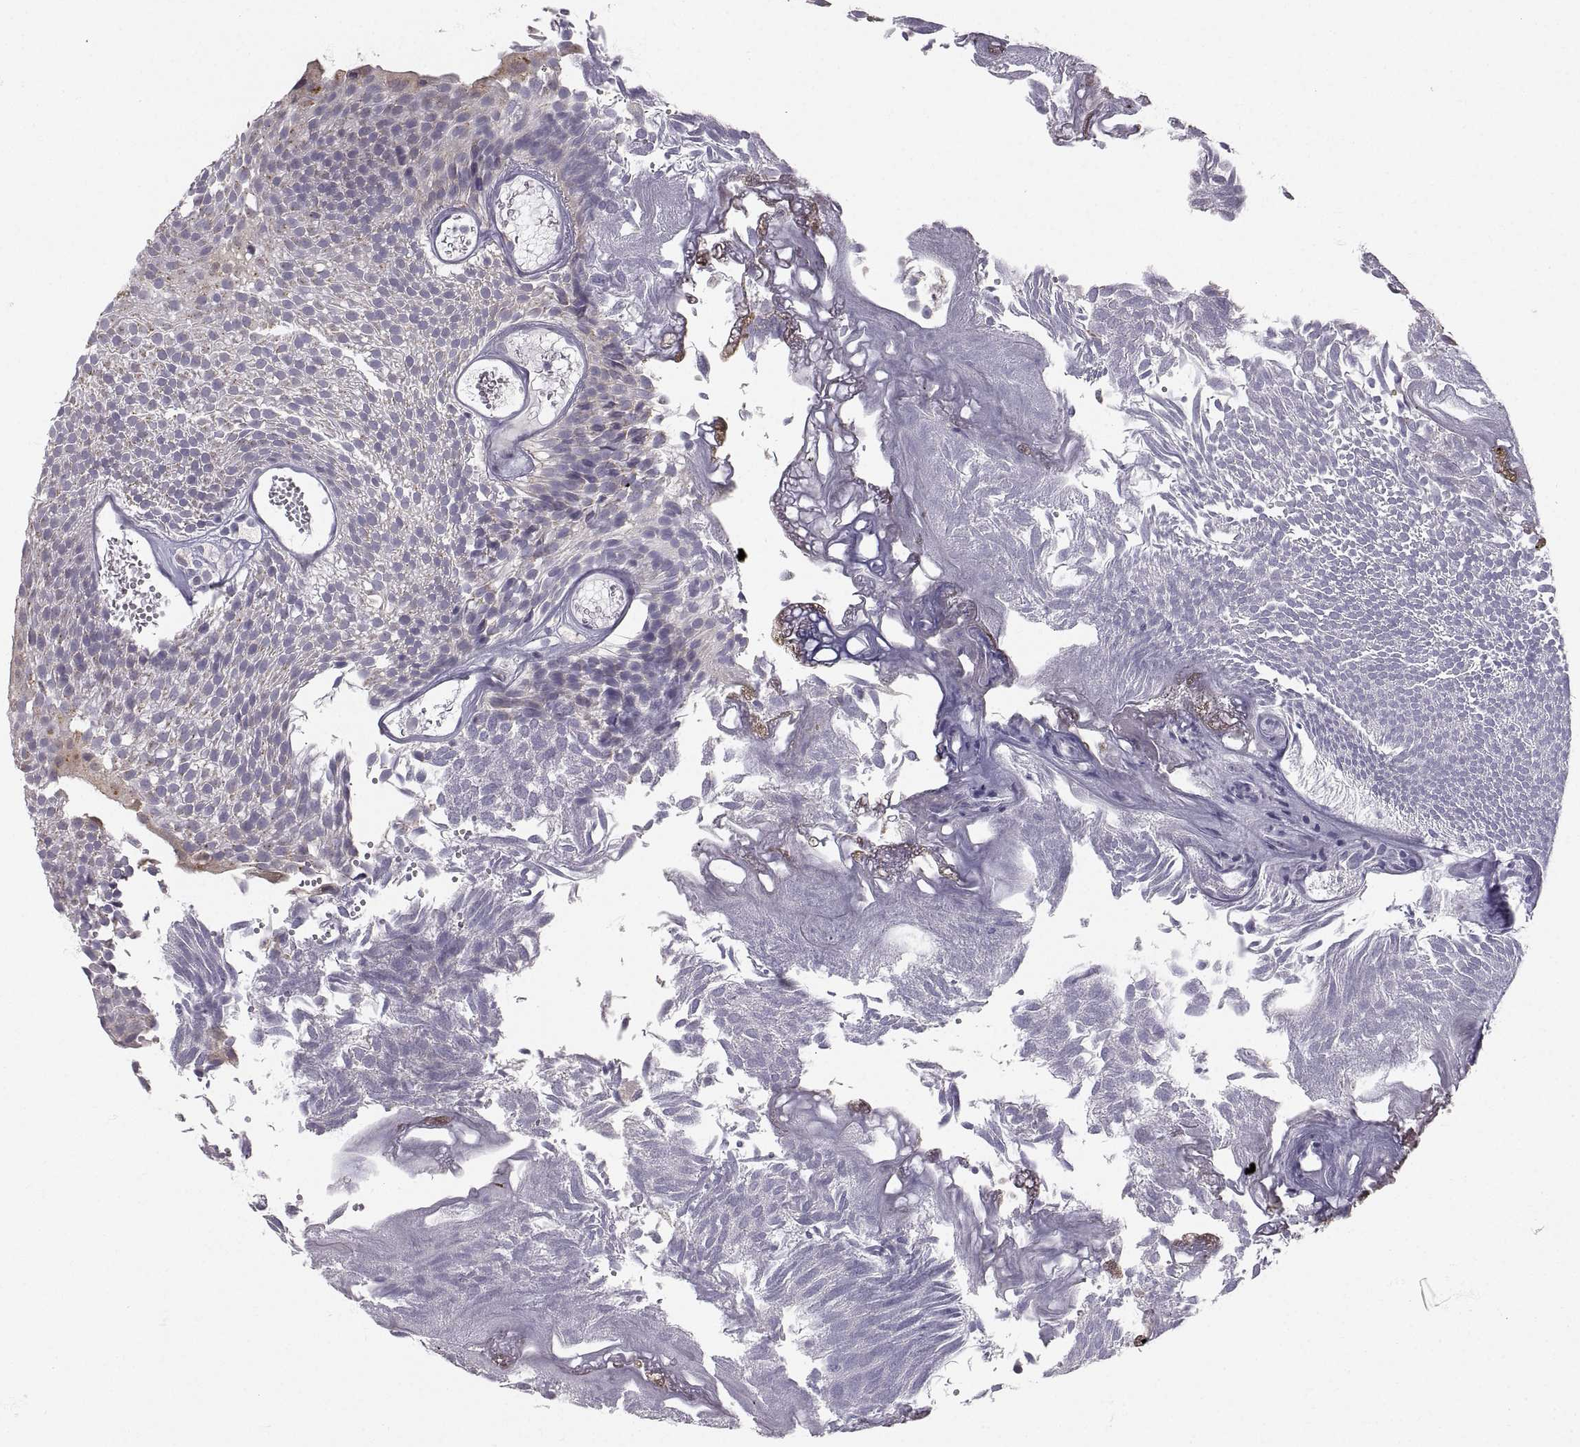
{"staining": {"intensity": "negative", "quantity": "none", "location": "none"}, "tissue": "urothelial cancer", "cell_type": "Tumor cells", "image_type": "cancer", "snomed": [{"axis": "morphology", "description": "Urothelial carcinoma, Low grade"}, {"axis": "topography", "description": "Urinary bladder"}], "caption": "Tumor cells show no significant protein expression in urothelial cancer. Brightfield microscopy of immunohistochemistry (IHC) stained with DAB (brown) and hematoxylin (blue), captured at high magnification.", "gene": "PGM5", "patient": {"sex": "male", "age": 52}}